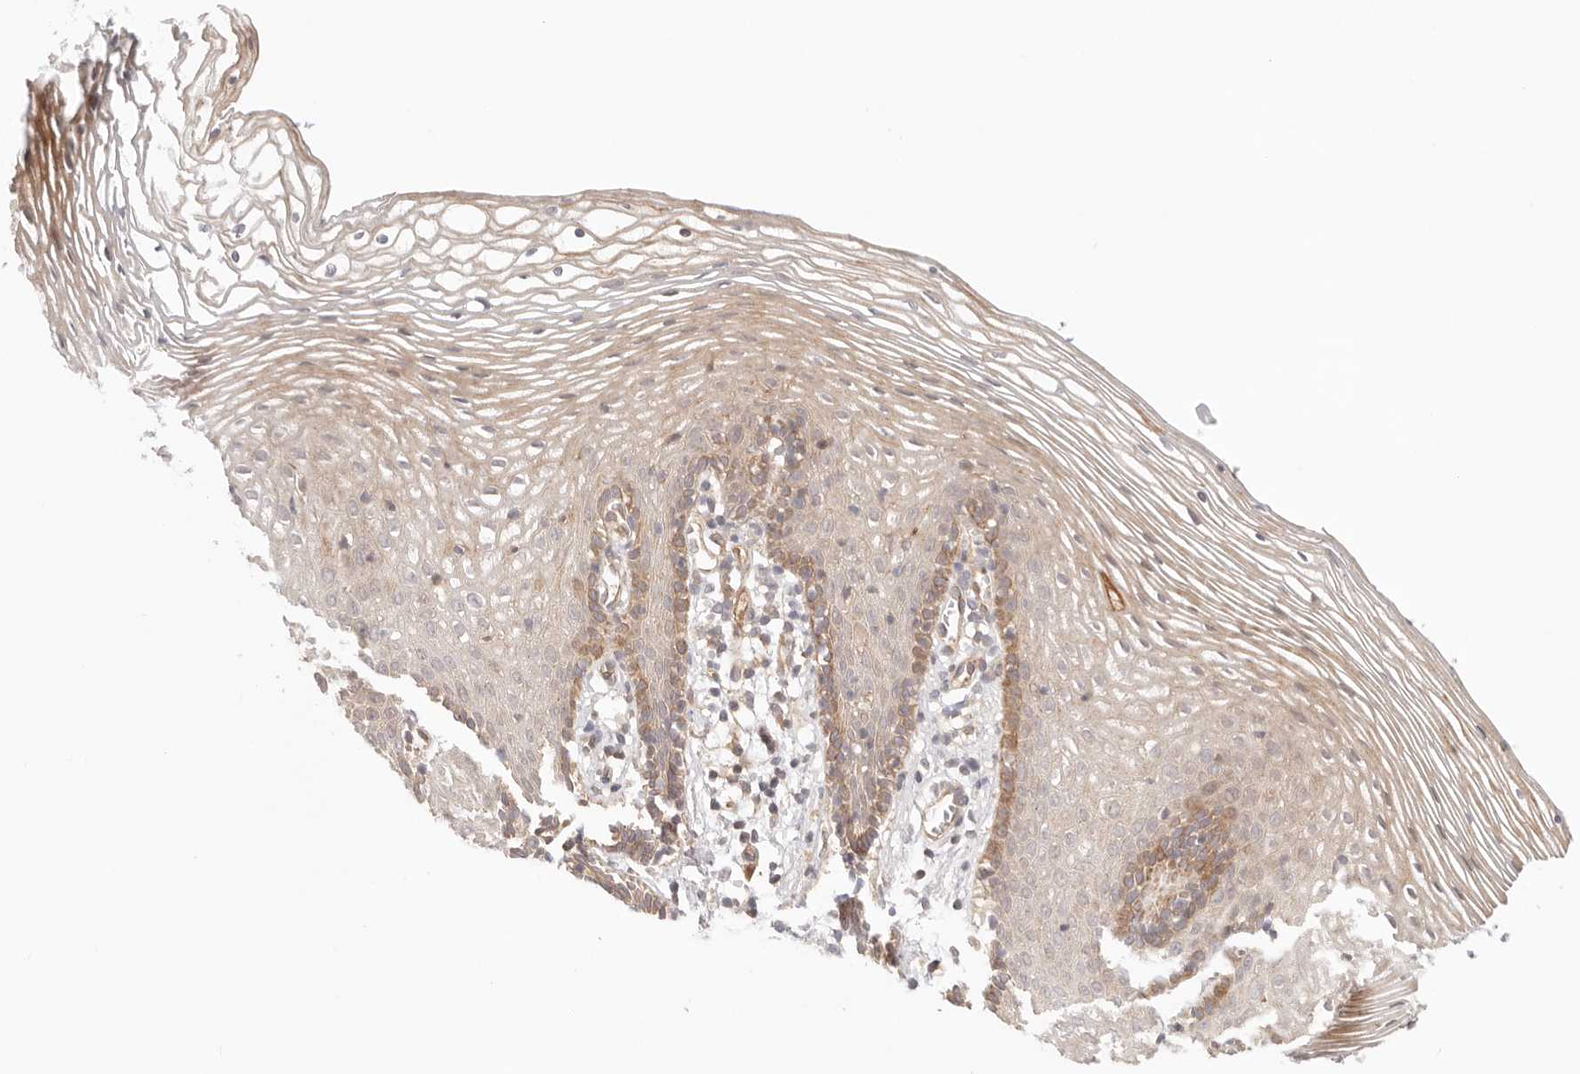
{"staining": {"intensity": "moderate", "quantity": "25%-75%", "location": "cytoplasmic/membranous"}, "tissue": "vagina", "cell_type": "Squamous epithelial cells", "image_type": "normal", "snomed": [{"axis": "morphology", "description": "Normal tissue, NOS"}, {"axis": "topography", "description": "Vagina"}], "caption": "Squamous epithelial cells demonstrate medium levels of moderate cytoplasmic/membranous positivity in about 25%-75% of cells in unremarkable human vagina.", "gene": "IL1R2", "patient": {"sex": "female", "age": 32}}